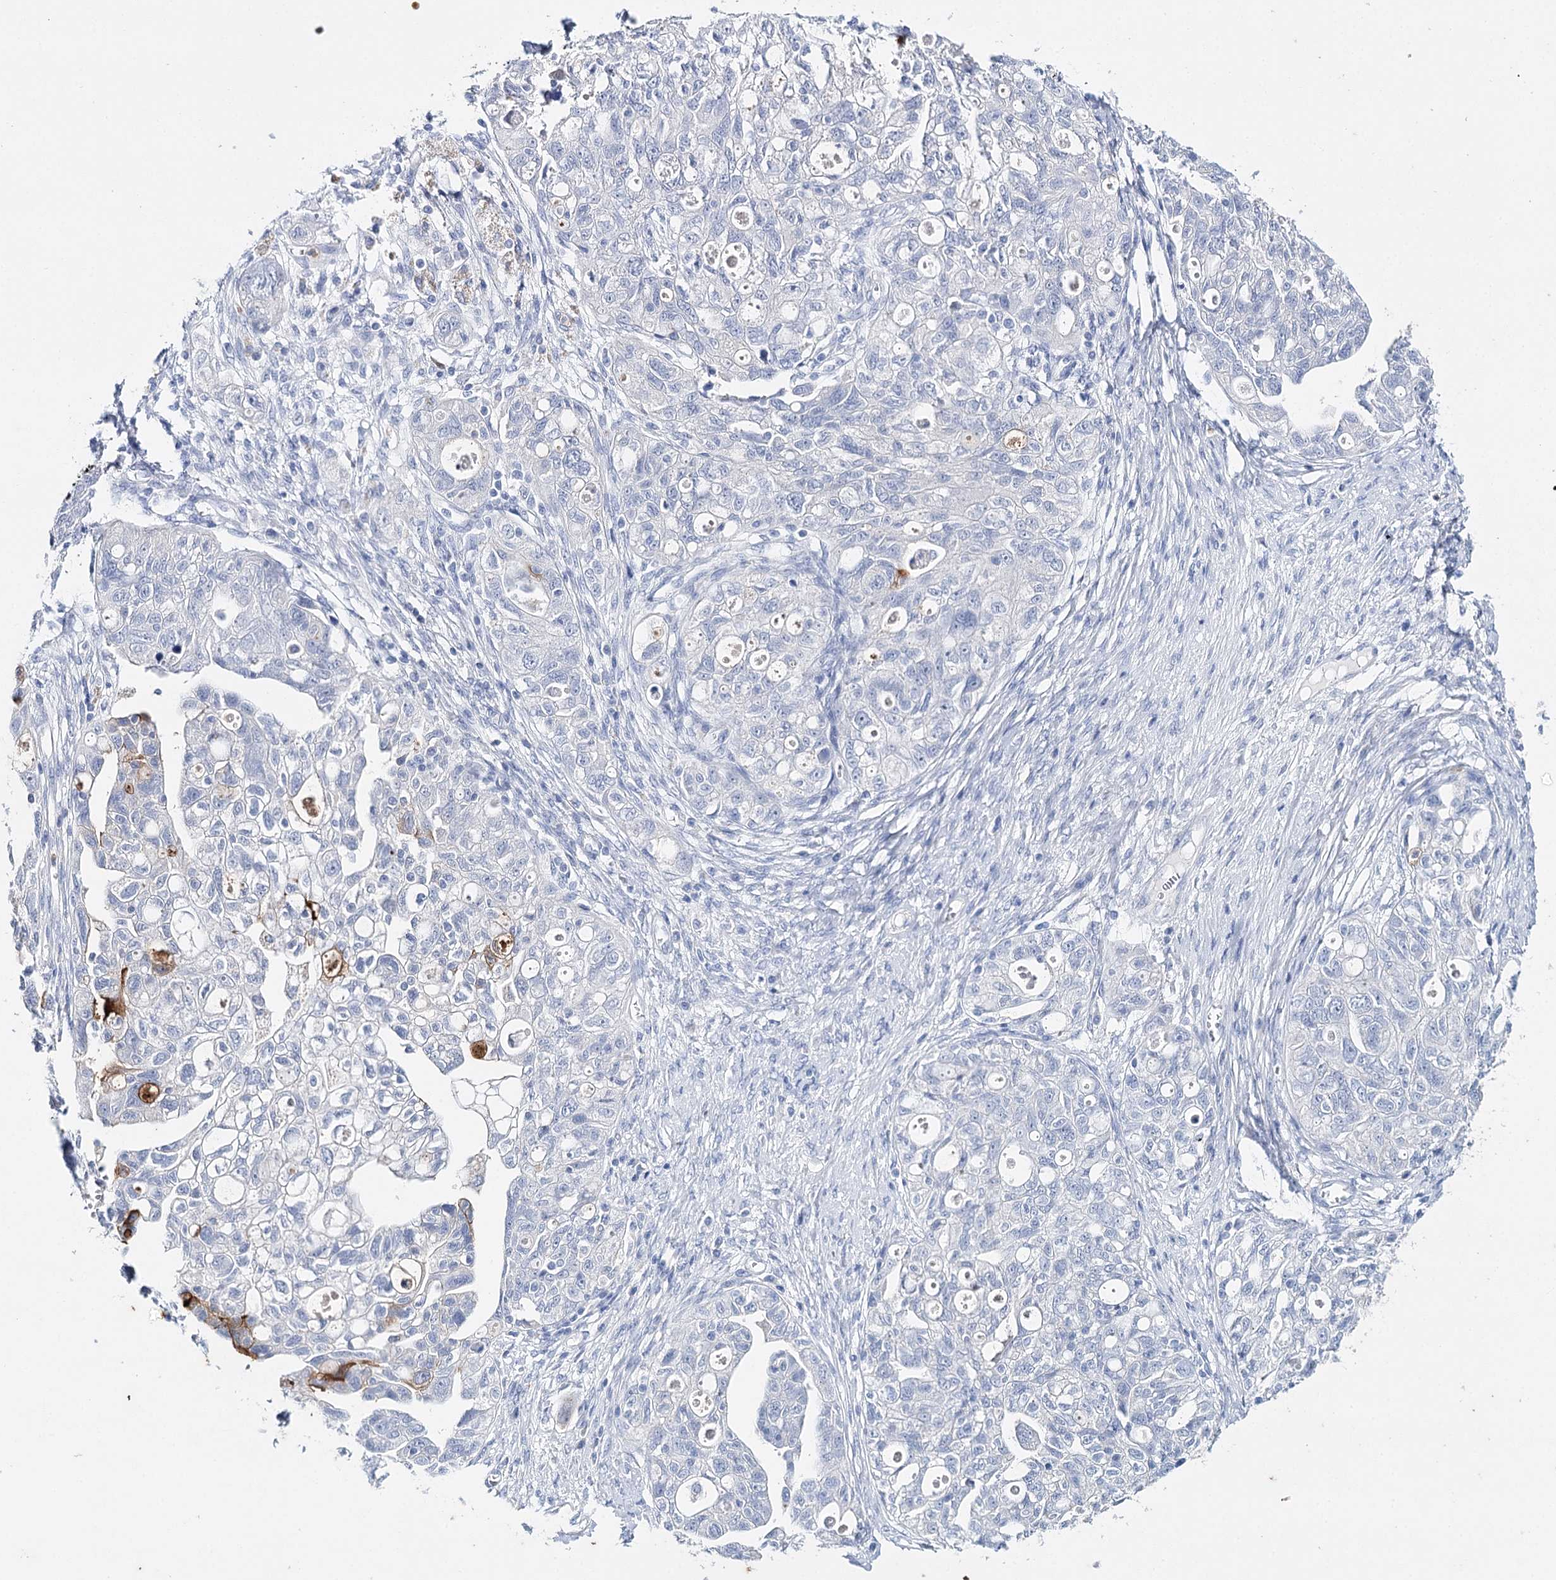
{"staining": {"intensity": "negative", "quantity": "none", "location": "none"}, "tissue": "ovarian cancer", "cell_type": "Tumor cells", "image_type": "cancer", "snomed": [{"axis": "morphology", "description": "Carcinoma, NOS"}, {"axis": "morphology", "description": "Cystadenocarcinoma, serous, NOS"}, {"axis": "topography", "description": "Ovary"}], "caption": "DAB (3,3'-diaminobenzidine) immunohistochemical staining of ovarian cancer displays no significant positivity in tumor cells.", "gene": "CEACAM8", "patient": {"sex": "female", "age": 69}}